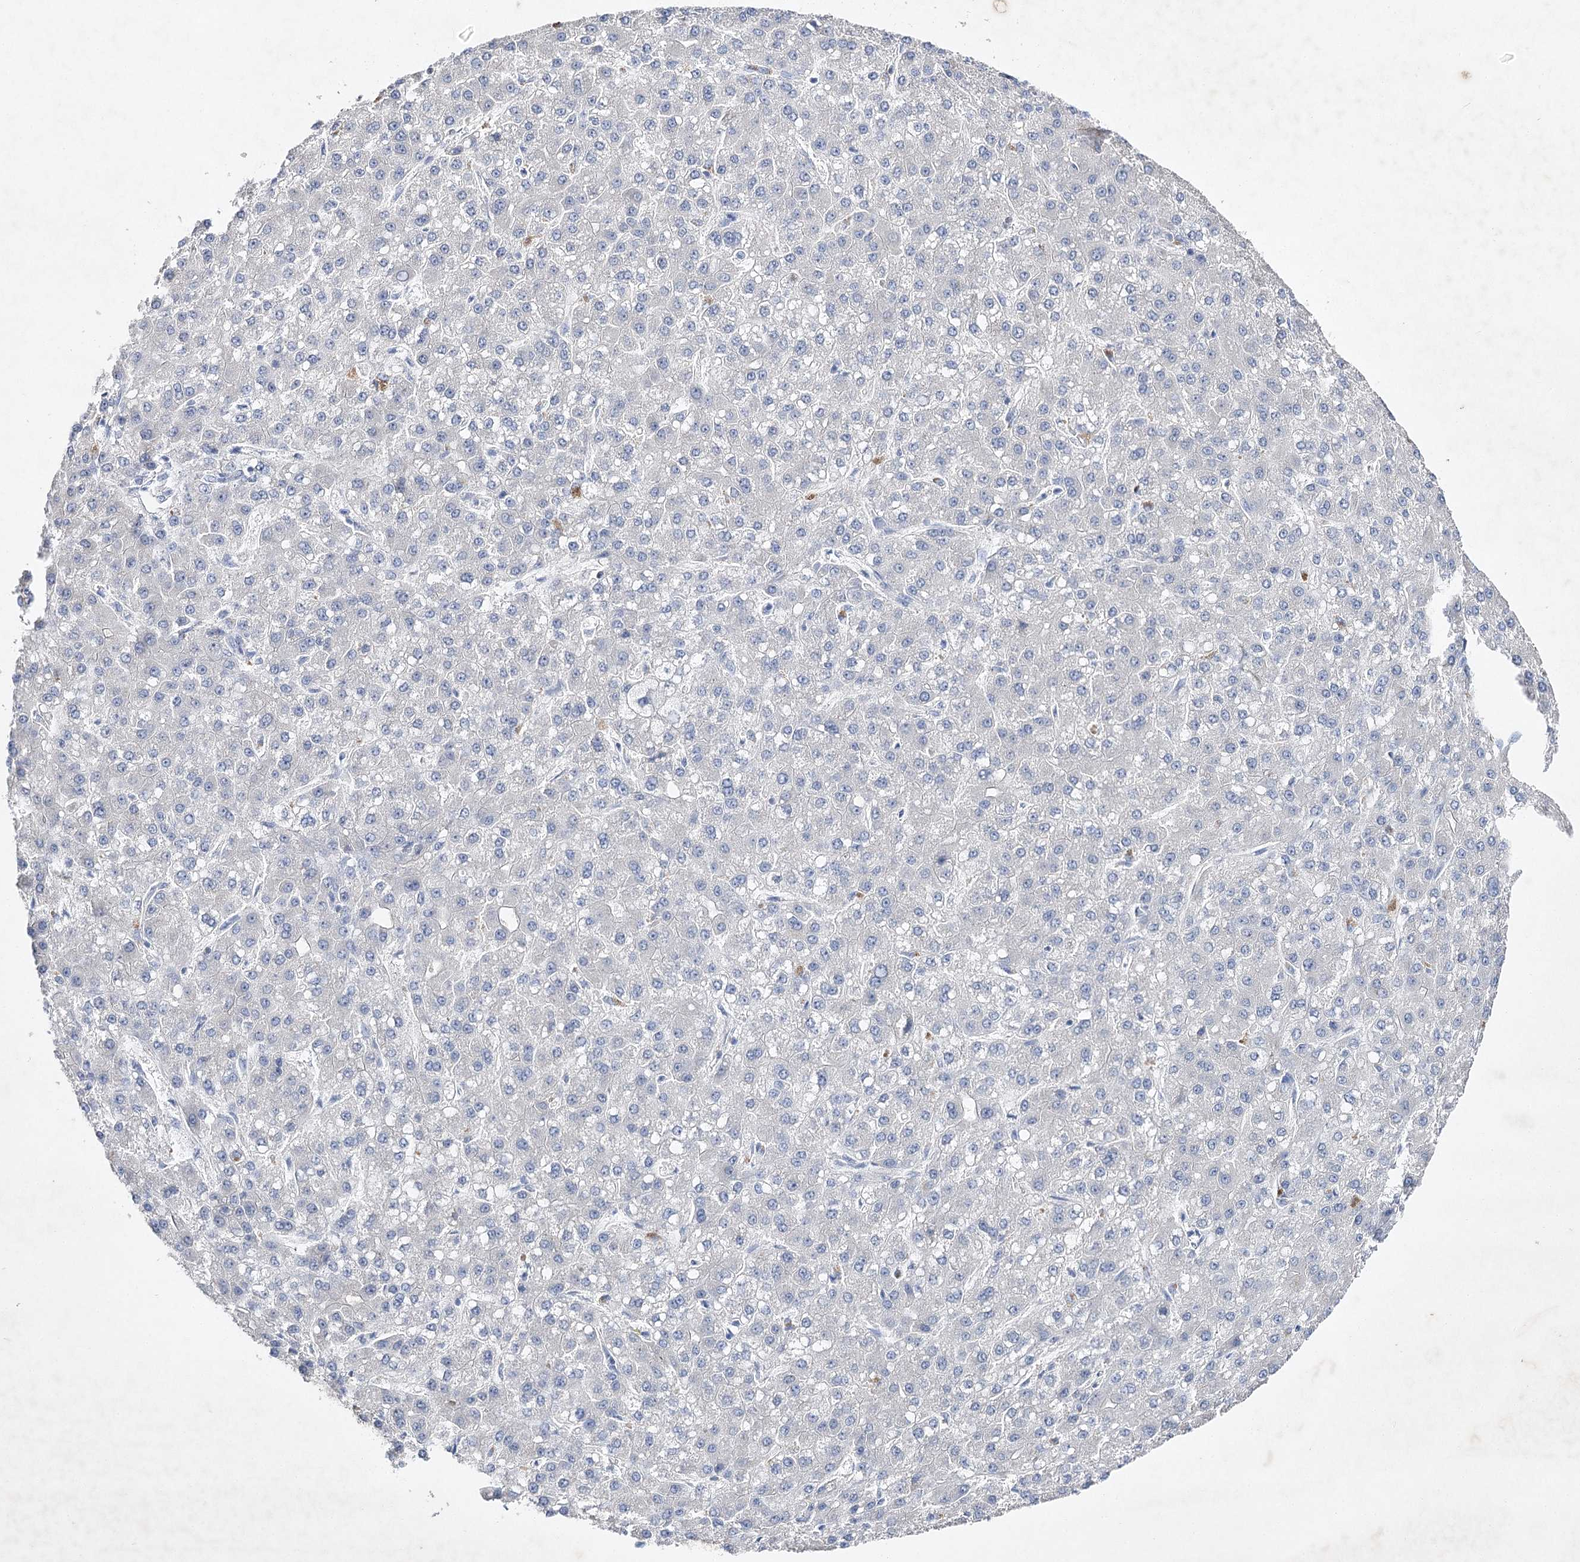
{"staining": {"intensity": "negative", "quantity": "none", "location": "none"}, "tissue": "liver cancer", "cell_type": "Tumor cells", "image_type": "cancer", "snomed": [{"axis": "morphology", "description": "Carcinoma, Hepatocellular, NOS"}, {"axis": "topography", "description": "Liver"}], "caption": "Immunohistochemistry histopathology image of liver hepatocellular carcinoma stained for a protein (brown), which shows no staining in tumor cells.", "gene": "COX15", "patient": {"sex": "male", "age": 67}}